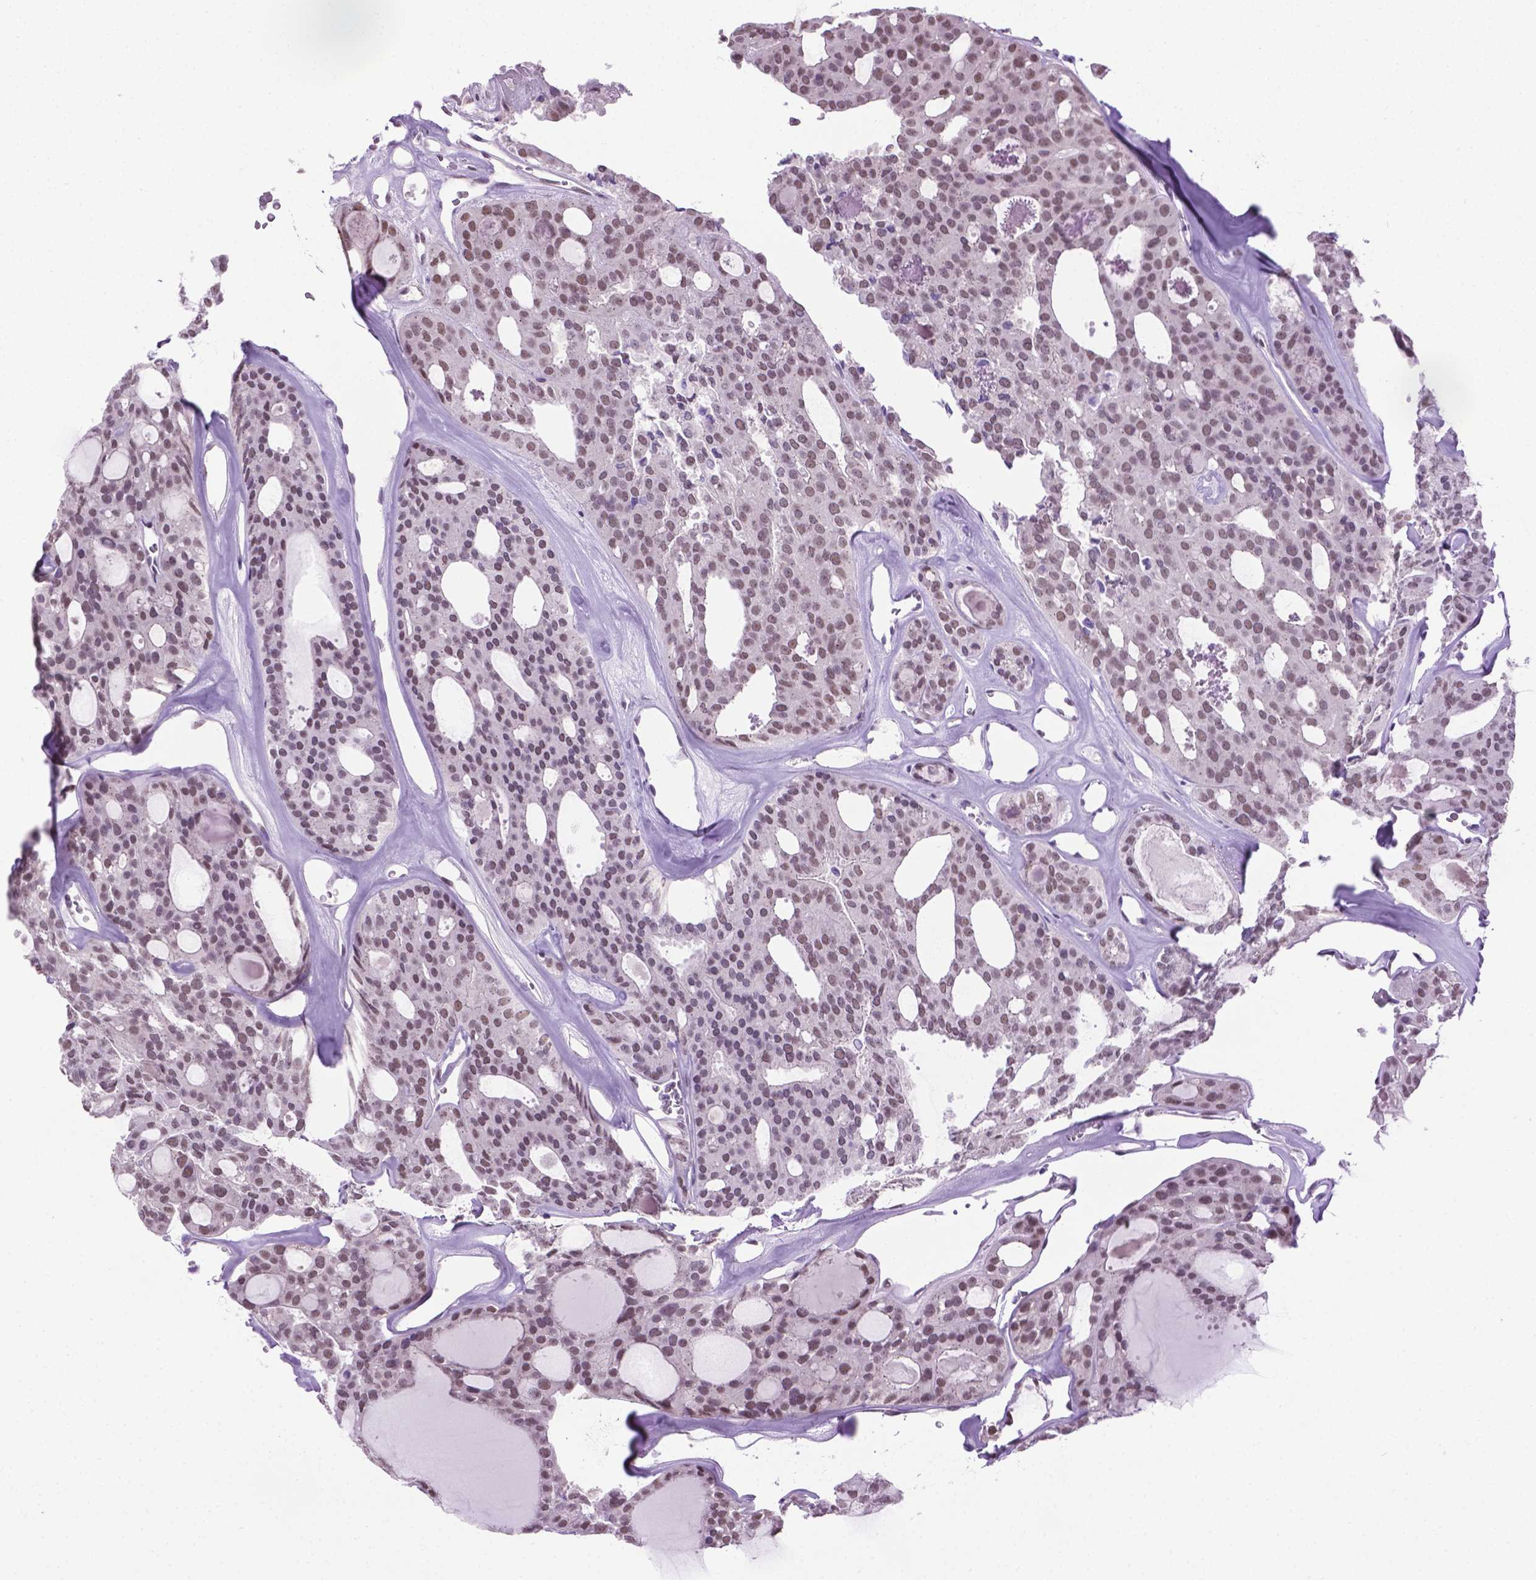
{"staining": {"intensity": "weak", "quantity": "25%-75%", "location": "nuclear"}, "tissue": "thyroid cancer", "cell_type": "Tumor cells", "image_type": "cancer", "snomed": [{"axis": "morphology", "description": "Follicular adenoma carcinoma, NOS"}, {"axis": "topography", "description": "Thyroid gland"}], "caption": "Immunohistochemical staining of thyroid cancer (follicular adenoma carcinoma) demonstrates low levels of weak nuclear protein expression in about 25%-75% of tumor cells.", "gene": "ABI2", "patient": {"sex": "male", "age": 75}}